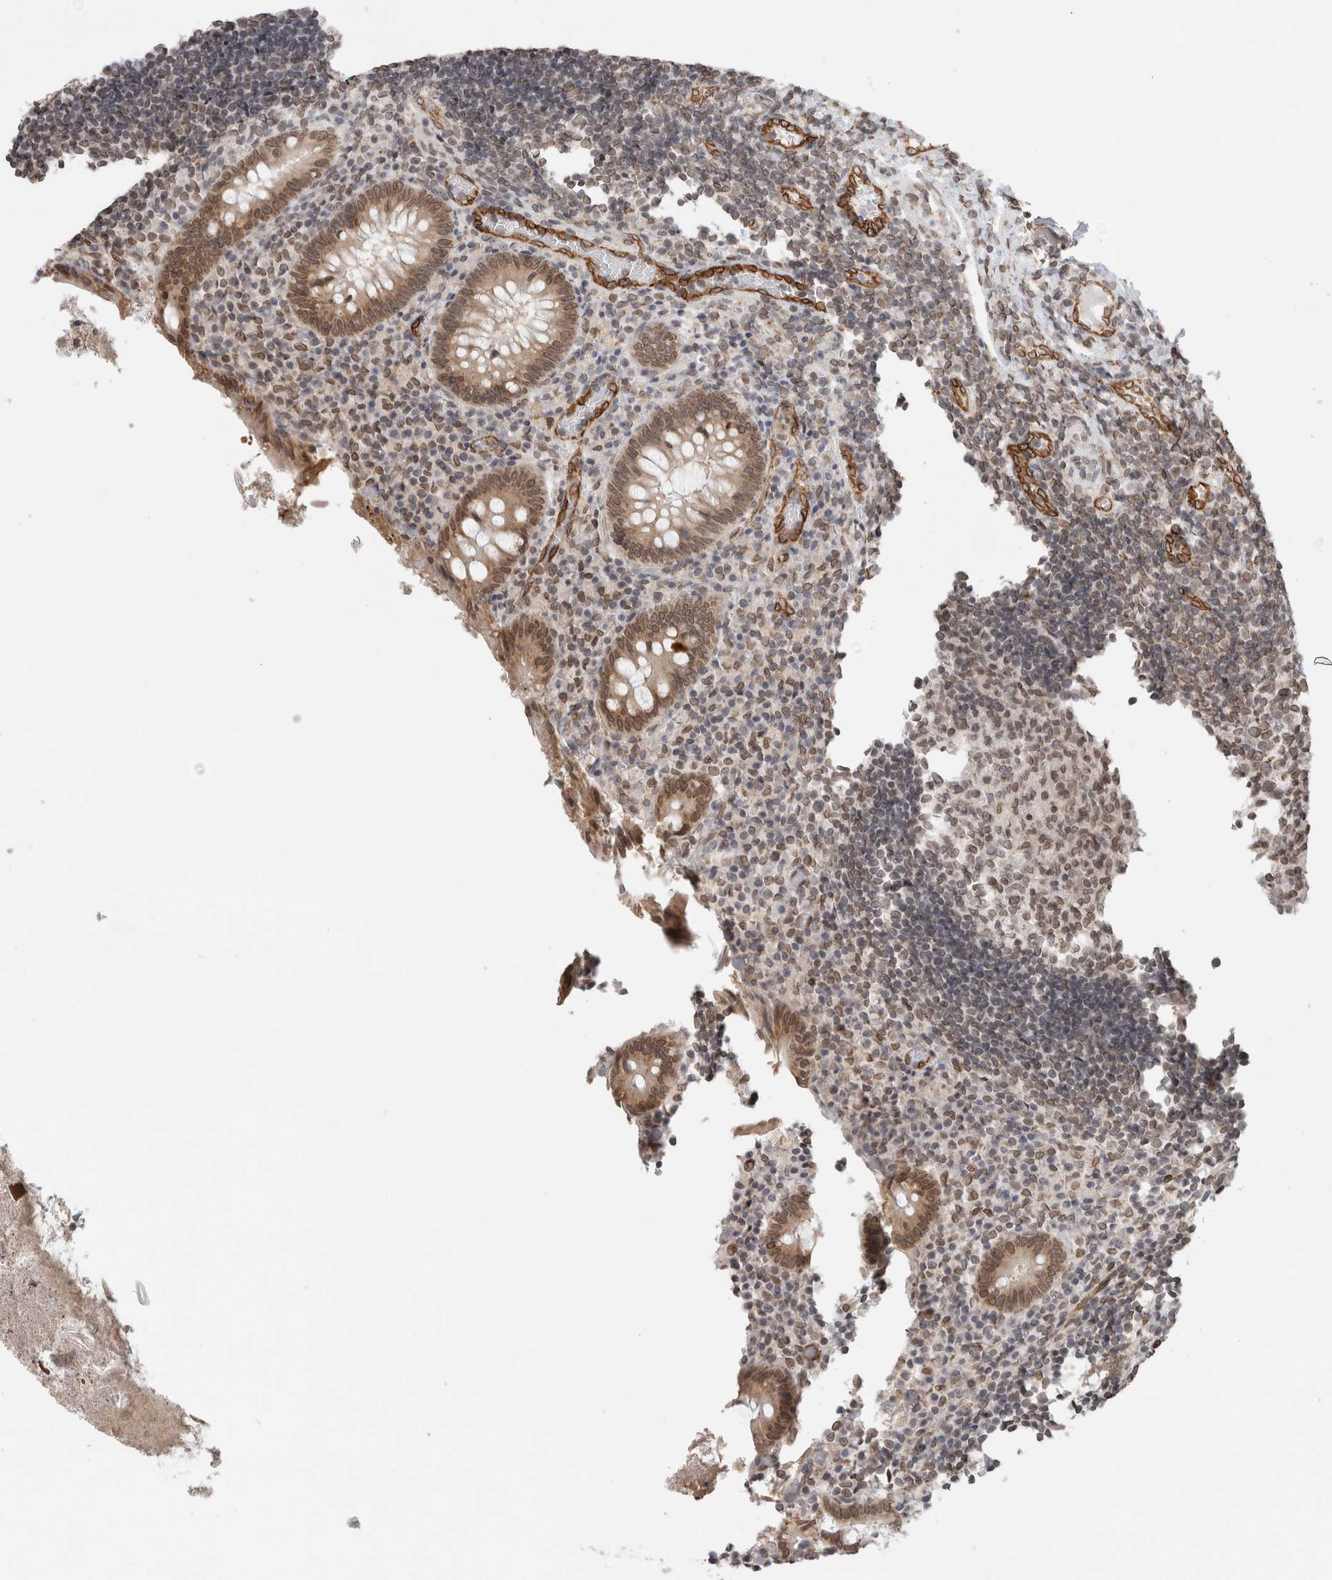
{"staining": {"intensity": "moderate", "quantity": ">75%", "location": "cytoplasmic/membranous,nuclear"}, "tissue": "appendix", "cell_type": "Glandular cells", "image_type": "normal", "snomed": [{"axis": "morphology", "description": "Normal tissue, NOS"}, {"axis": "topography", "description": "Appendix"}], "caption": "This is a micrograph of IHC staining of normal appendix, which shows moderate staining in the cytoplasmic/membranous,nuclear of glandular cells.", "gene": "RBMX2", "patient": {"sex": "female", "age": 17}}